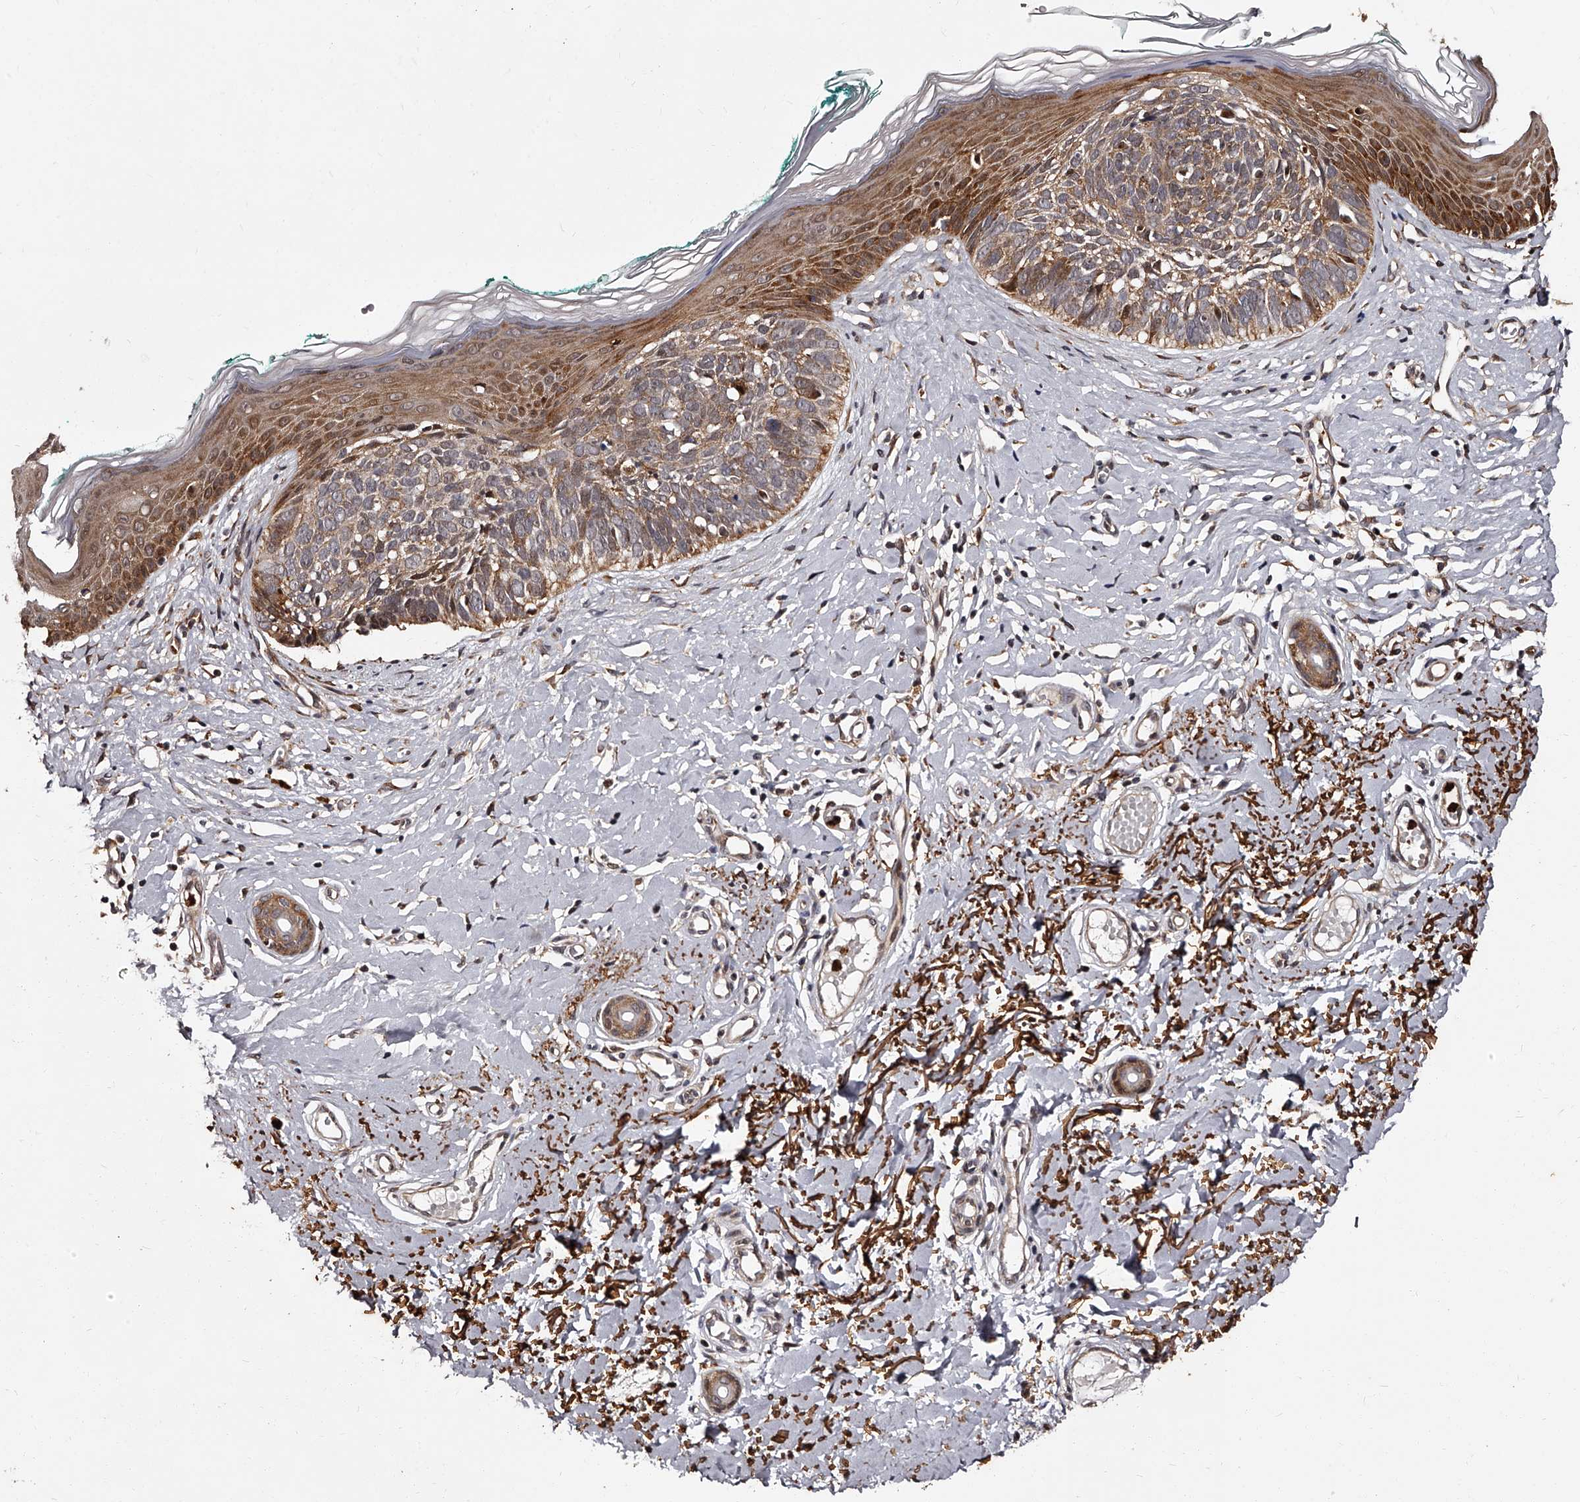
{"staining": {"intensity": "moderate", "quantity": ">75%", "location": "cytoplasmic/membranous"}, "tissue": "skin cancer", "cell_type": "Tumor cells", "image_type": "cancer", "snomed": [{"axis": "morphology", "description": "Basal cell carcinoma"}, {"axis": "topography", "description": "Skin"}], "caption": "Immunohistochemistry (IHC) (DAB (3,3'-diaminobenzidine)) staining of skin cancer exhibits moderate cytoplasmic/membranous protein positivity in about >75% of tumor cells.", "gene": "RSC1A1", "patient": {"sex": "male", "age": 48}}